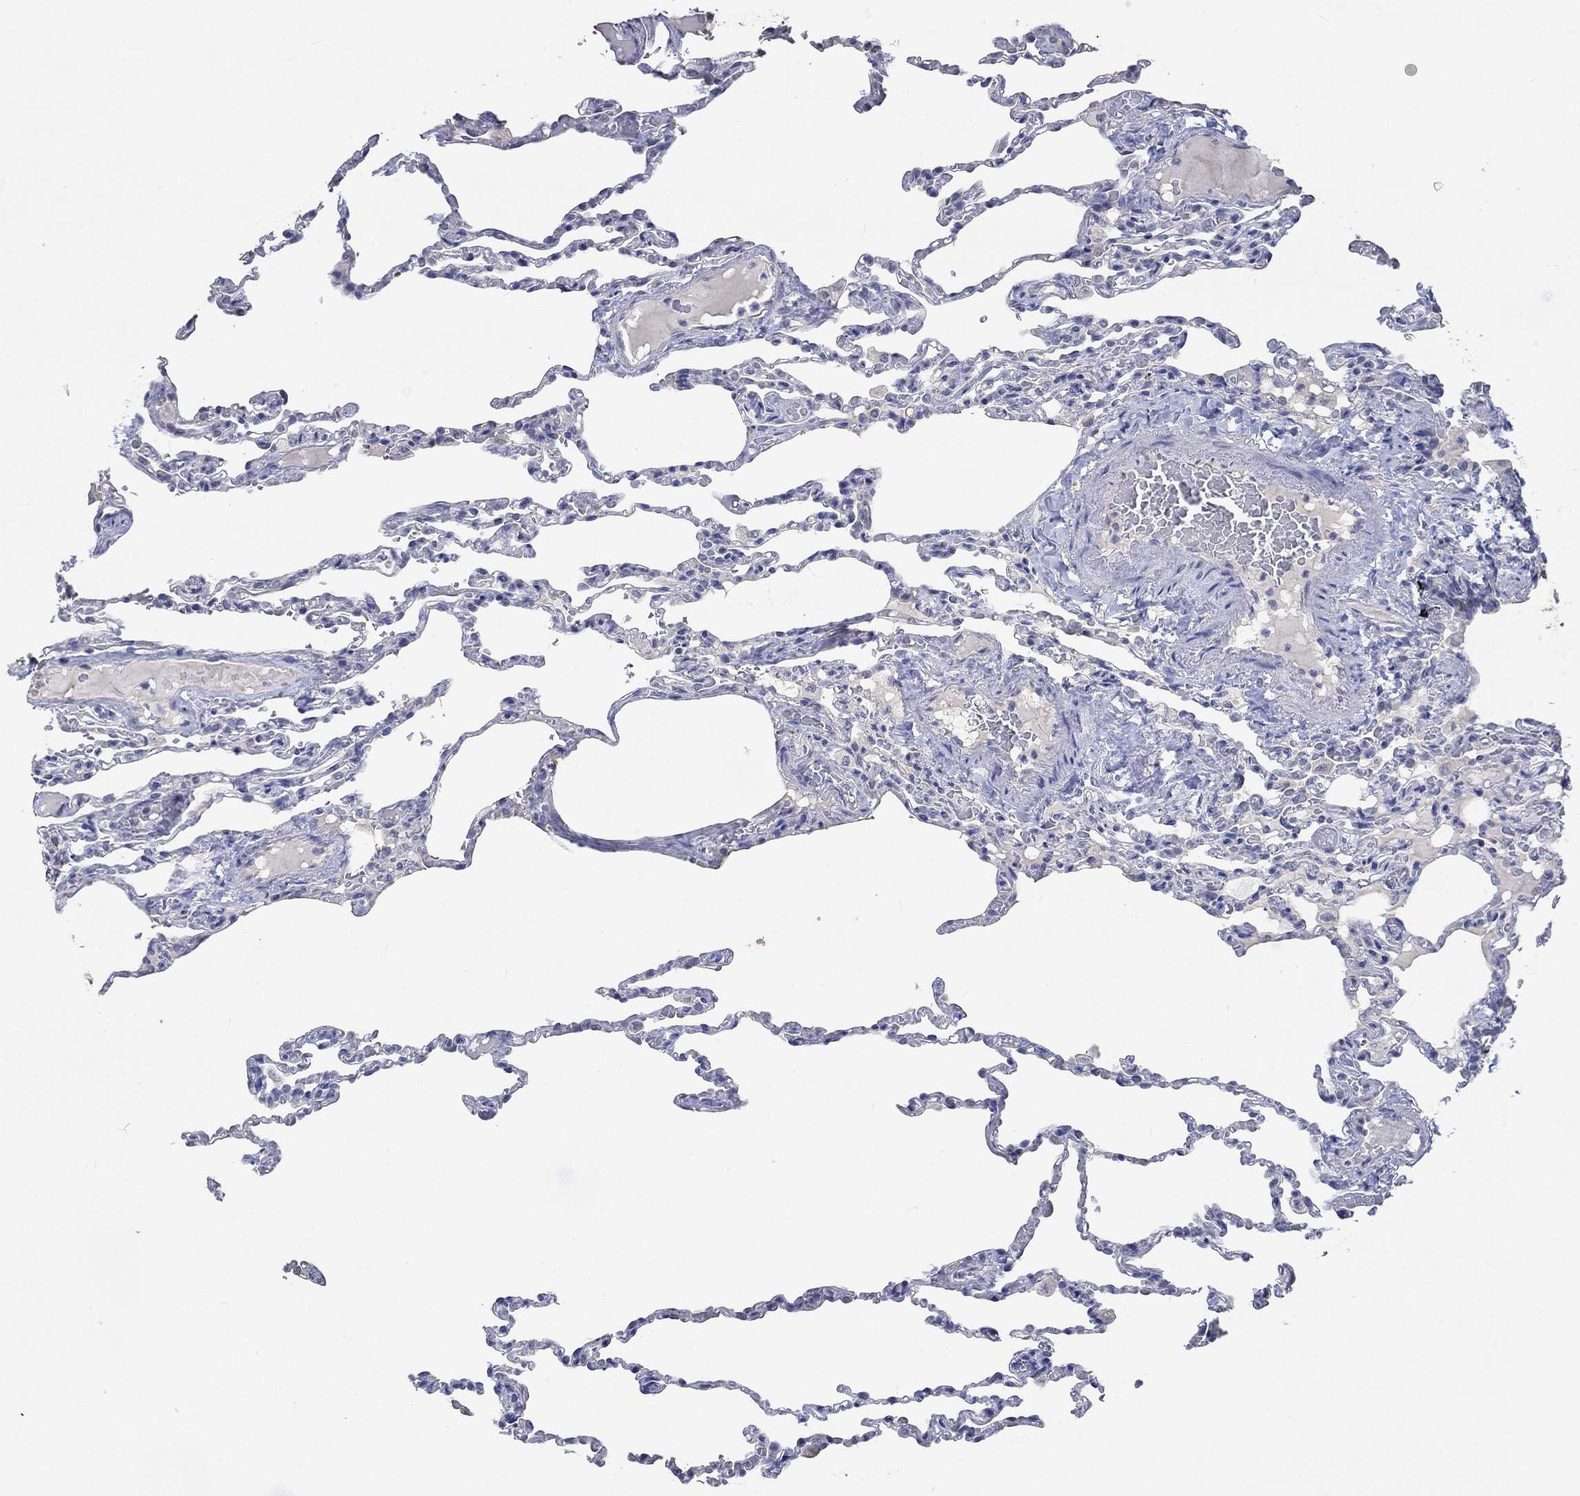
{"staining": {"intensity": "negative", "quantity": "none", "location": "none"}, "tissue": "lung", "cell_type": "Alveolar cells", "image_type": "normal", "snomed": [{"axis": "morphology", "description": "Normal tissue, NOS"}, {"axis": "topography", "description": "Lung"}], "caption": "This histopathology image is of unremarkable lung stained with IHC to label a protein in brown with the nuclei are counter-stained blue. There is no positivity in alveolar cells. (DAB IHC with hematoxylin counter stain).", "gene": "PNMA5", "patient": {"sex": "female", "age": 43}}